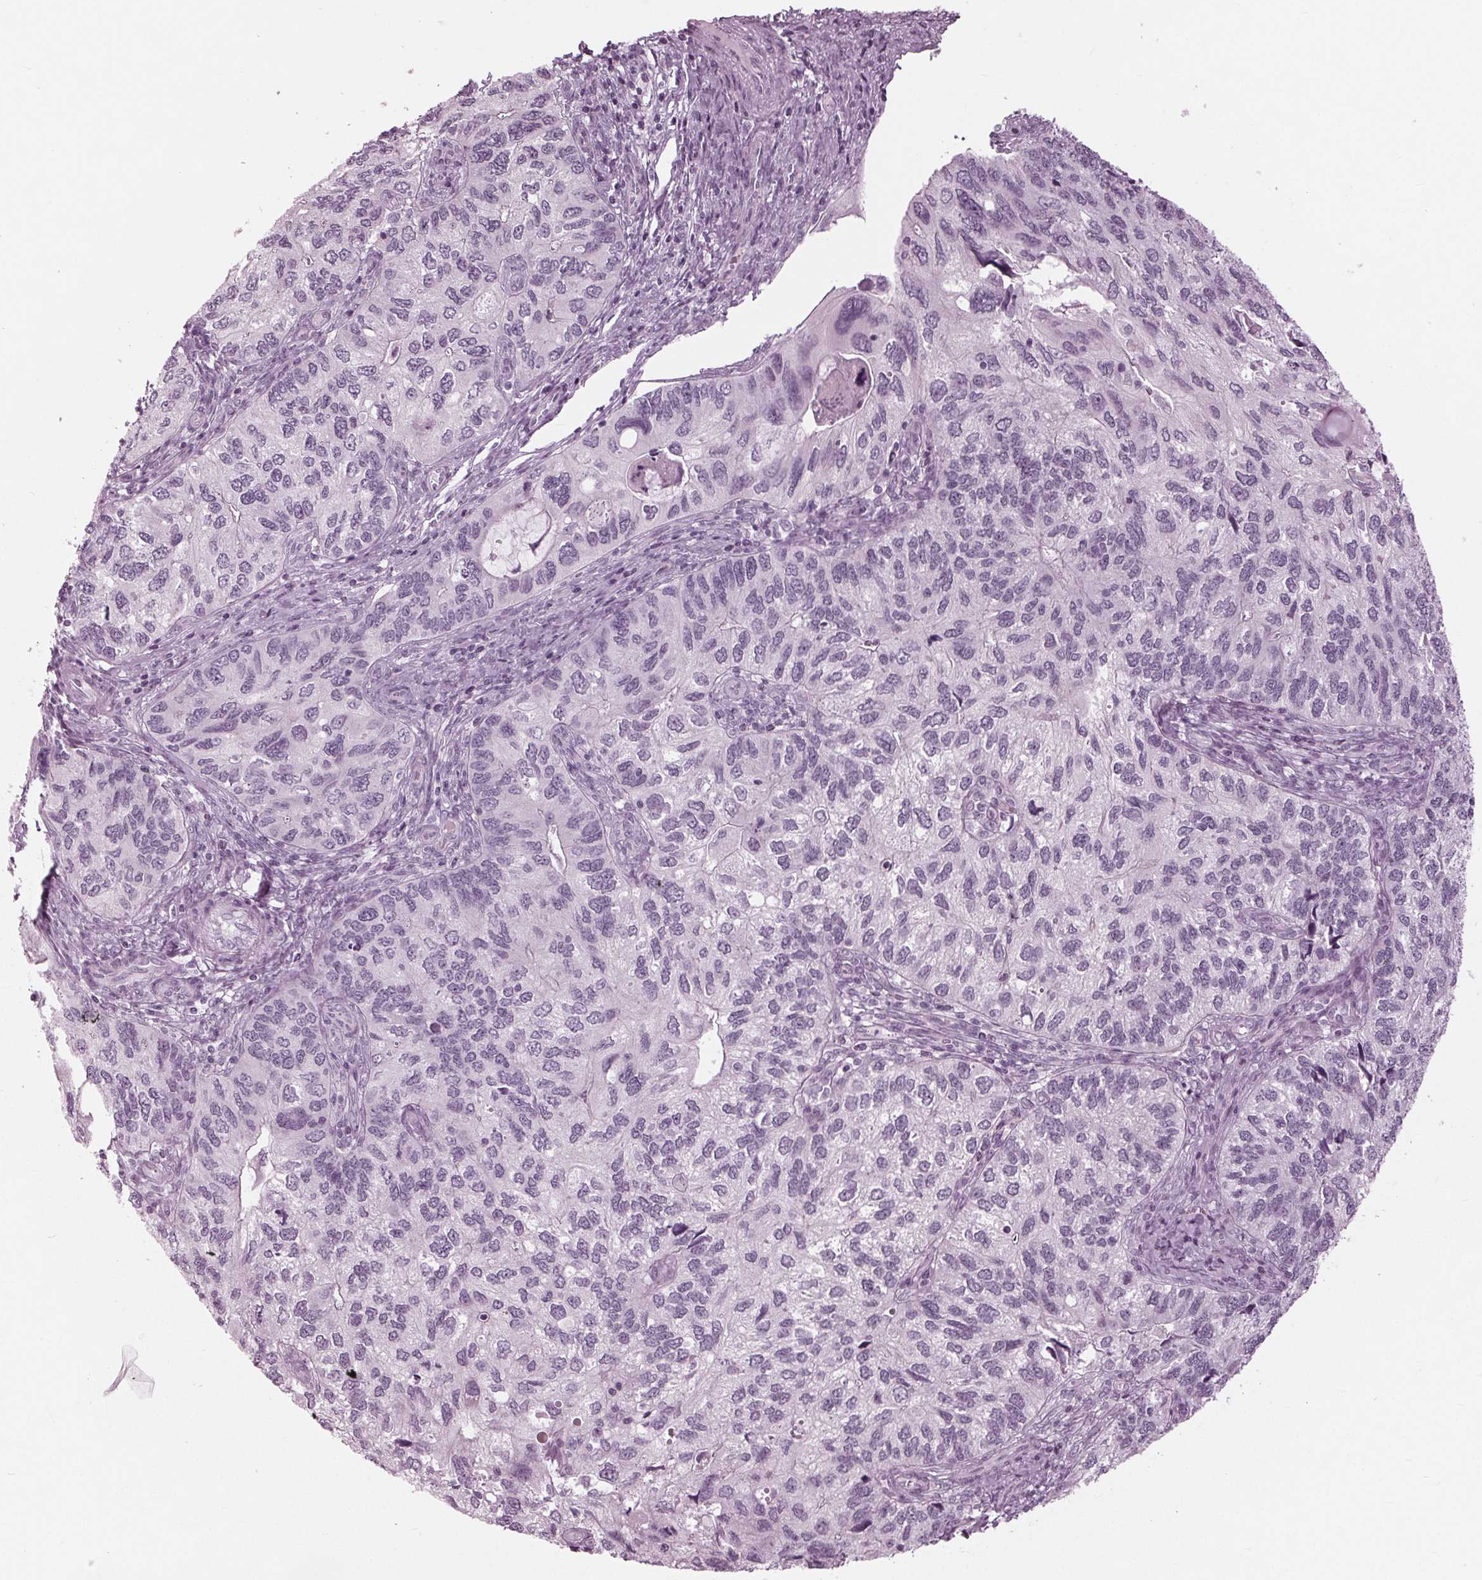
{"staining": {"intensity": "negative", "quantity": "none", "location": "none"}, "tissue": "endometrial cancer", "cell_type": "Tumor cells", "image_type": "cancer", "snomed": [{"axis": "morphology", "description": "Carcinoma, NOS"}, {"axis": "topography", "description": "Uterus"}], "caption": "A high-resolution histopathology image shows immunohistochemistry staining of endometrial cancer (carcinoma), which demonstrates no significant staining in tumor cells.", "gene": "KRT28", "patient": {"sex": "female", "age": 76}}